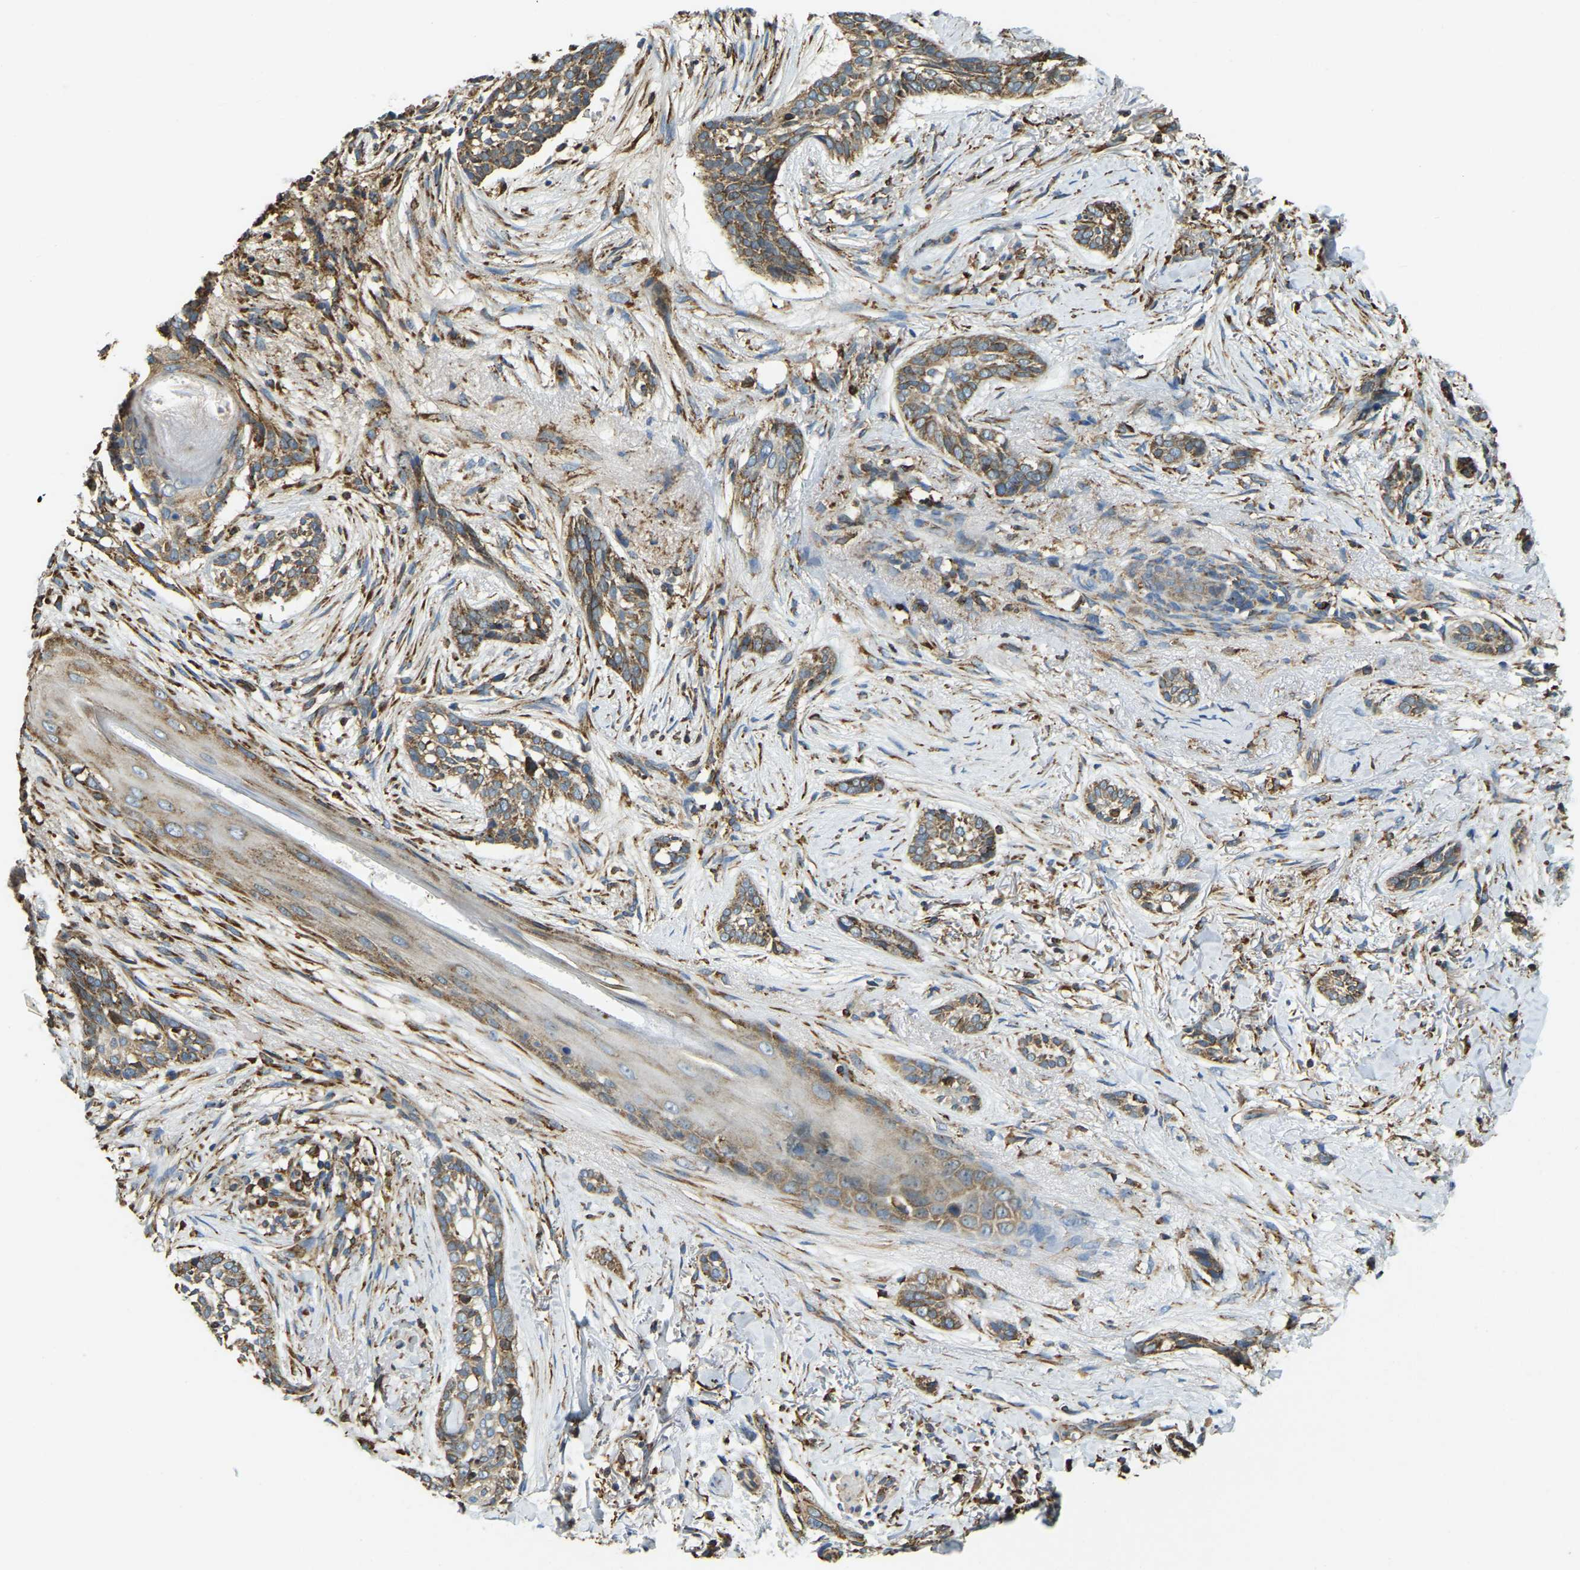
{"staining": {"intensity": "moderate", "quantity": ">75%", "location": "cytoplasmic/membranous"}, "tissue": "skin cancer", "cell_type": "Tumor cells", "image_type": "cancer", "snomed": [{"axis": "morphology", "description": "Basal cell carcinoma"}, {"axis": "topography", "description": "Skin"}], "caption": "Immunohistochemistry (DAB (3,3'-diaminobenzidine)) staining of skin cancer (basal cell carcinoma) exhibits moderate cytoplasmic/membranous protein staining in approximately >75% of tumor cells.", "gene": "RNF115", "patient": {"sex": "female", "age": 88}}